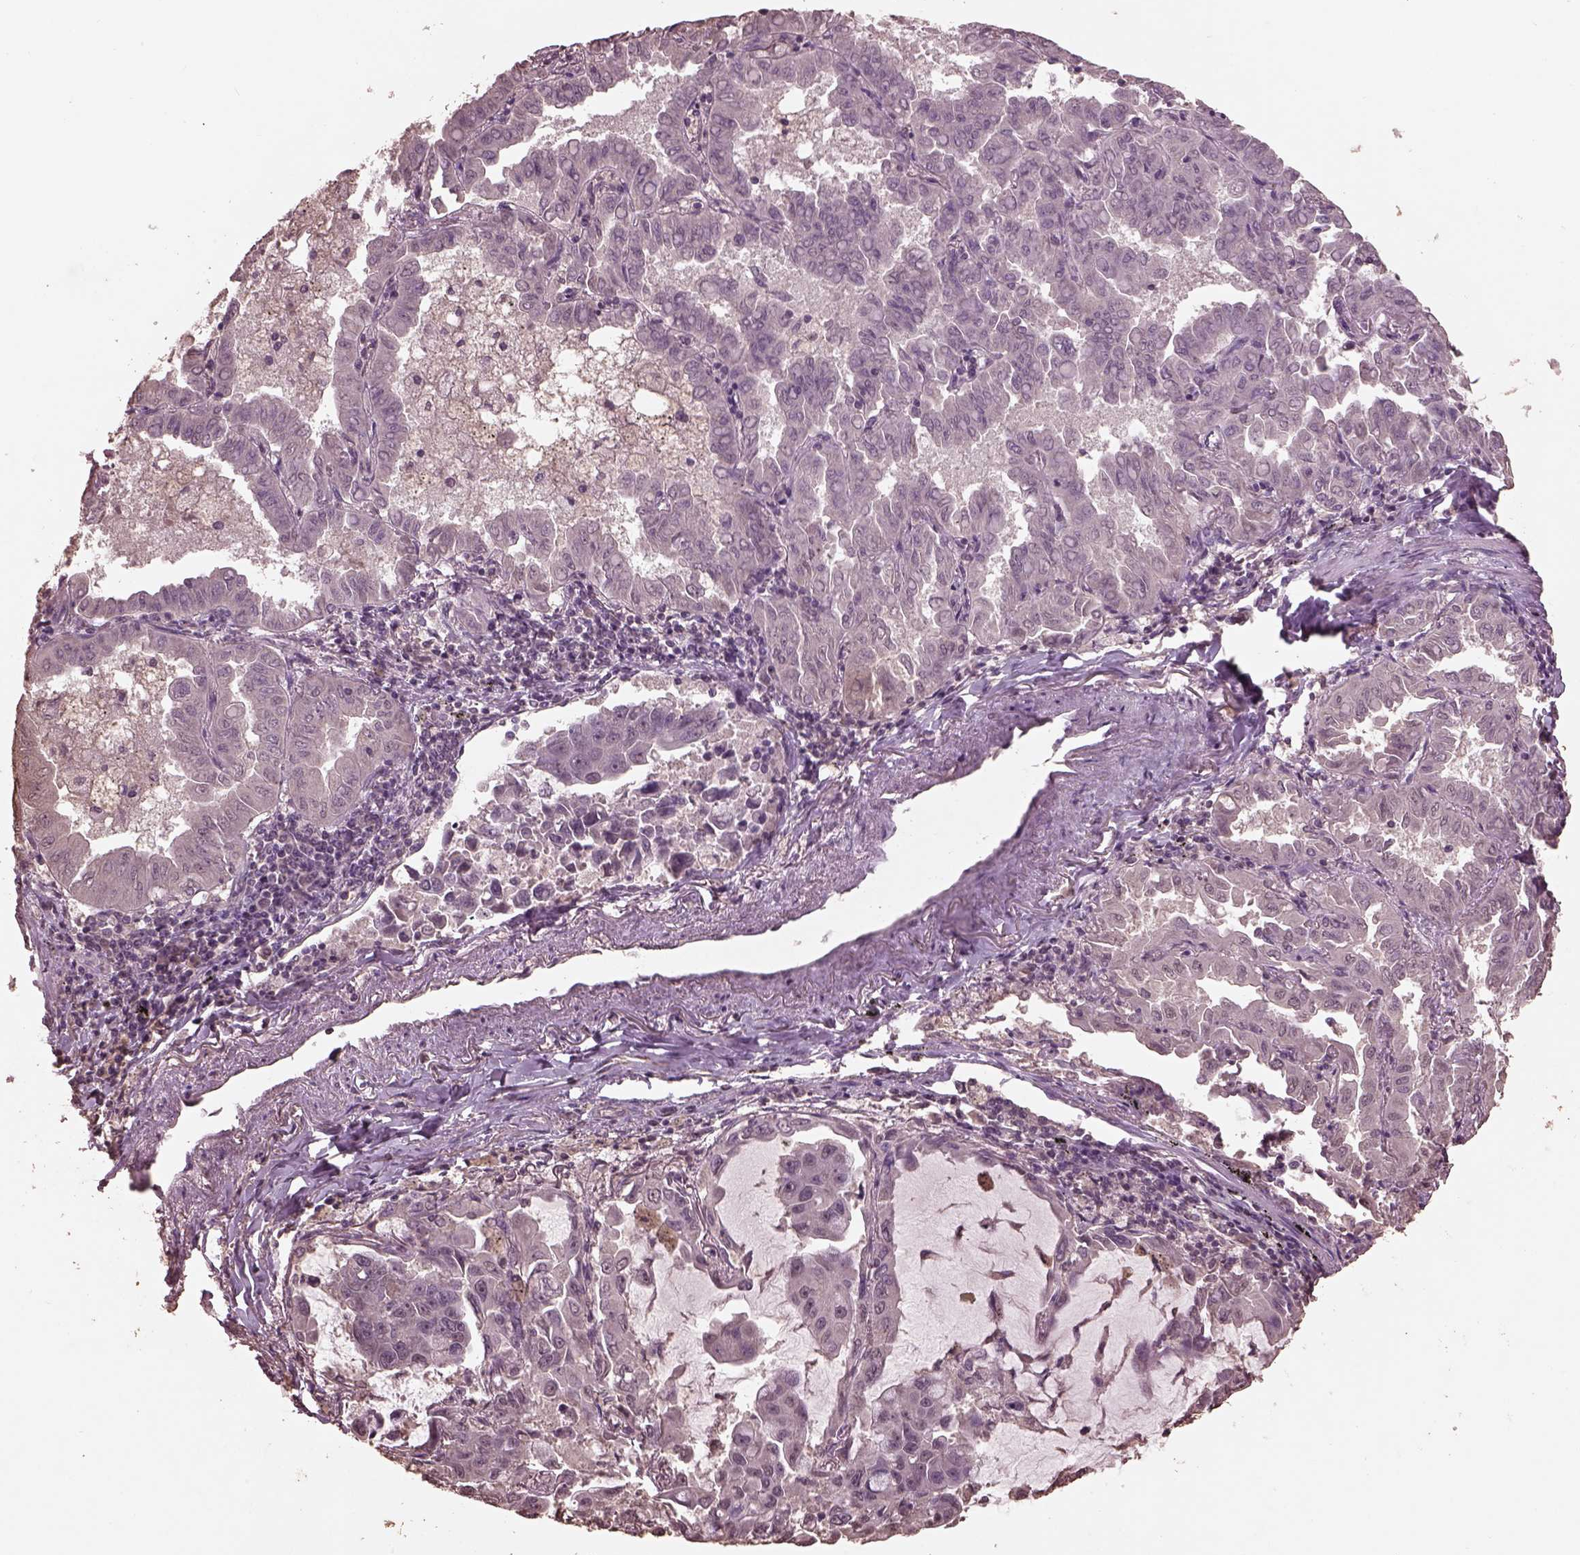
{"staining": {"intensity": "negative", "quantity": "none", "location": "none"}, "tissue": "lung cancer", "cell_type": "Tumor cells", "image_type": "cancer", "snomed": [{"axis": "morphology", "description": "Adenocarcinoma, NOS"}, {"axis": "topography", "description": "Lung"}], "caption": "IHC photomicrograph of human adenocarcinoma (lung) stained for a protein (brown), which exhibits no expression in tumor cells. The staining was performed using DAB to visualize the protein expression in brown, while the nuclei were stained in blue with hematoxylin (Magnification: 20x).", "gene": "CPT1C", "patient": {"sex": "male", "age": 64}}